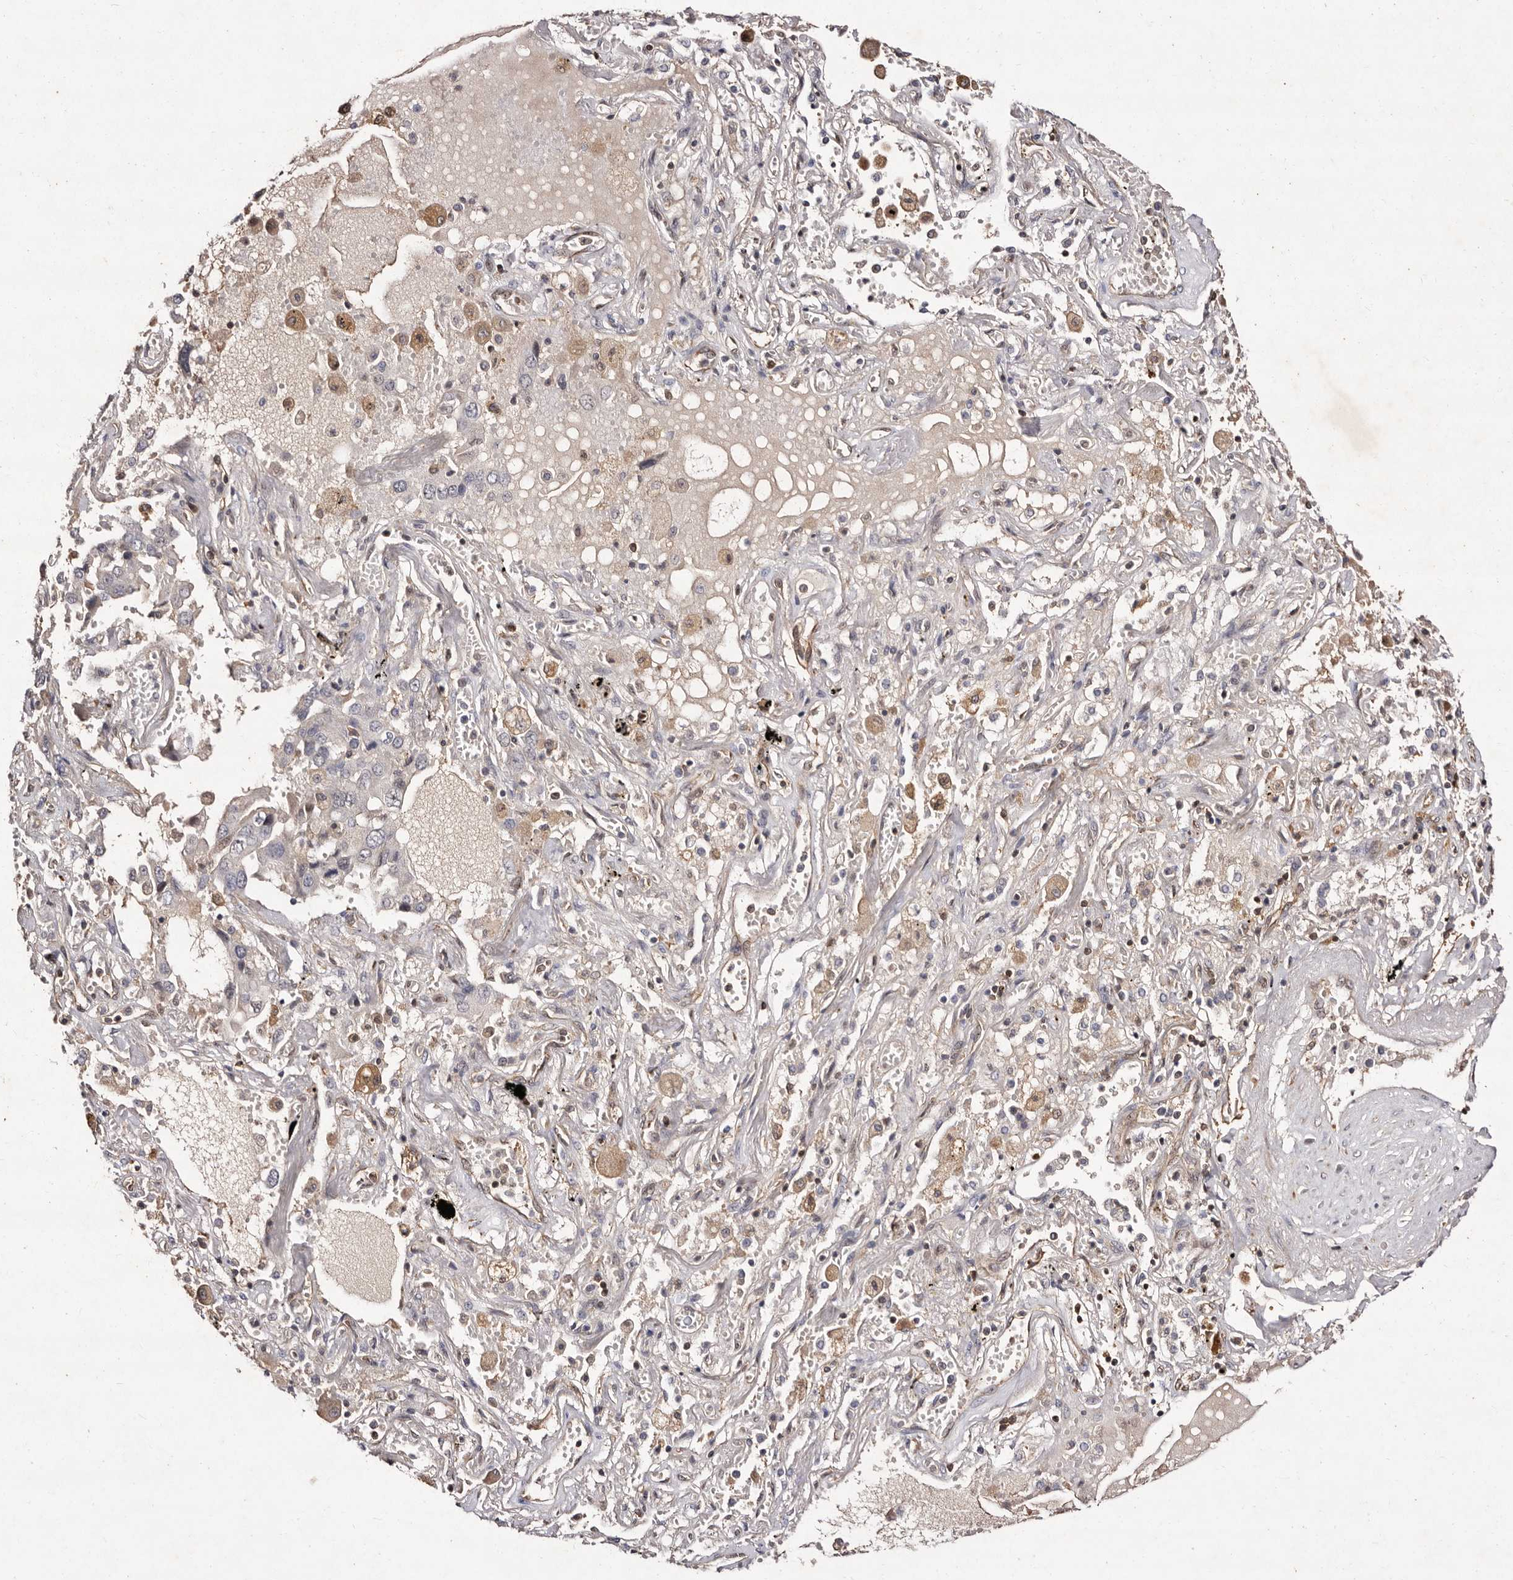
{"staining": {"intensity": "negative", "quantity": "none", "location": "none"}, "tissue": "lung cancer", "cell_type": "Tumor cells", "image_type": "cancer", "snomed": [{"axis": "morphology", "description": "Adenocarcinoma, NOS"}, {"axis": "topography", "description": "Lung"}], "caption": "Tumor cells are negative for brown protein staining in adenocarcinoma (lung).", "gene": "GIMAP4", "patient": {"sex": "female", "age": 65}}